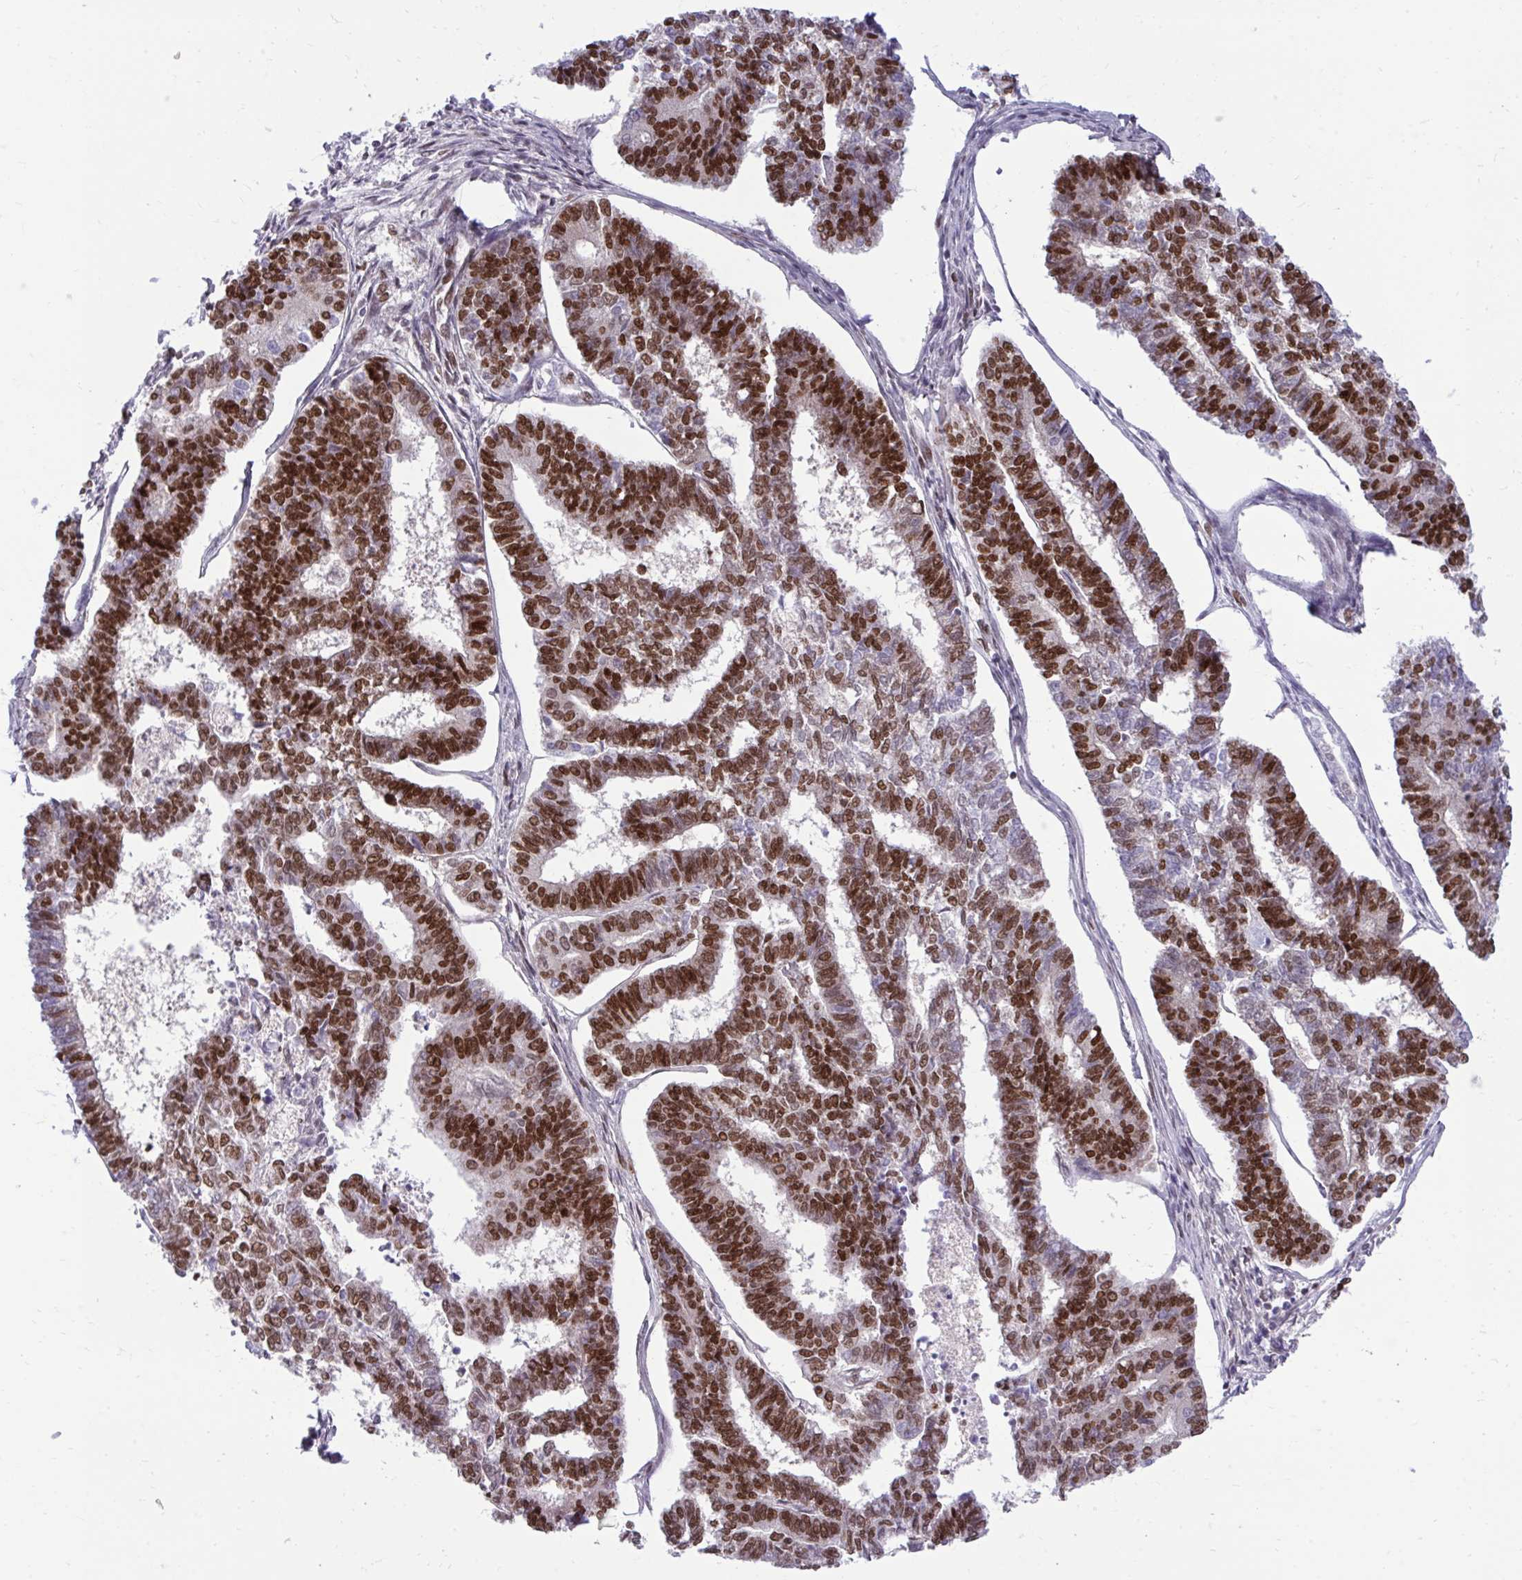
{"staining": {"intensity": "strong", "quantity": "25%-75%", "location": "nuclear"}, "tissue": "endometrial cancer", "cell_type": "Tumor cells", "image_type": "cancer", "snomed": [{"axis": "morphology", "description": "Adenocarcinoma, NOS"}, {"axis": "topography", "description": "Endometrium"}], "caption": "Immunohistochemistry (IHC) staining of endometrial cancer, which demonstrates high levels of strong nuclear positivity in about 25%-75% of tumor cells indicating strong nuclear protein staining. The staining was performed using DAB (brown) for protein detection and nuclei were counterstained in hematoxylin (blue).", "gene": "CDYL", "patient": {"sex": "female", "age": 70}}